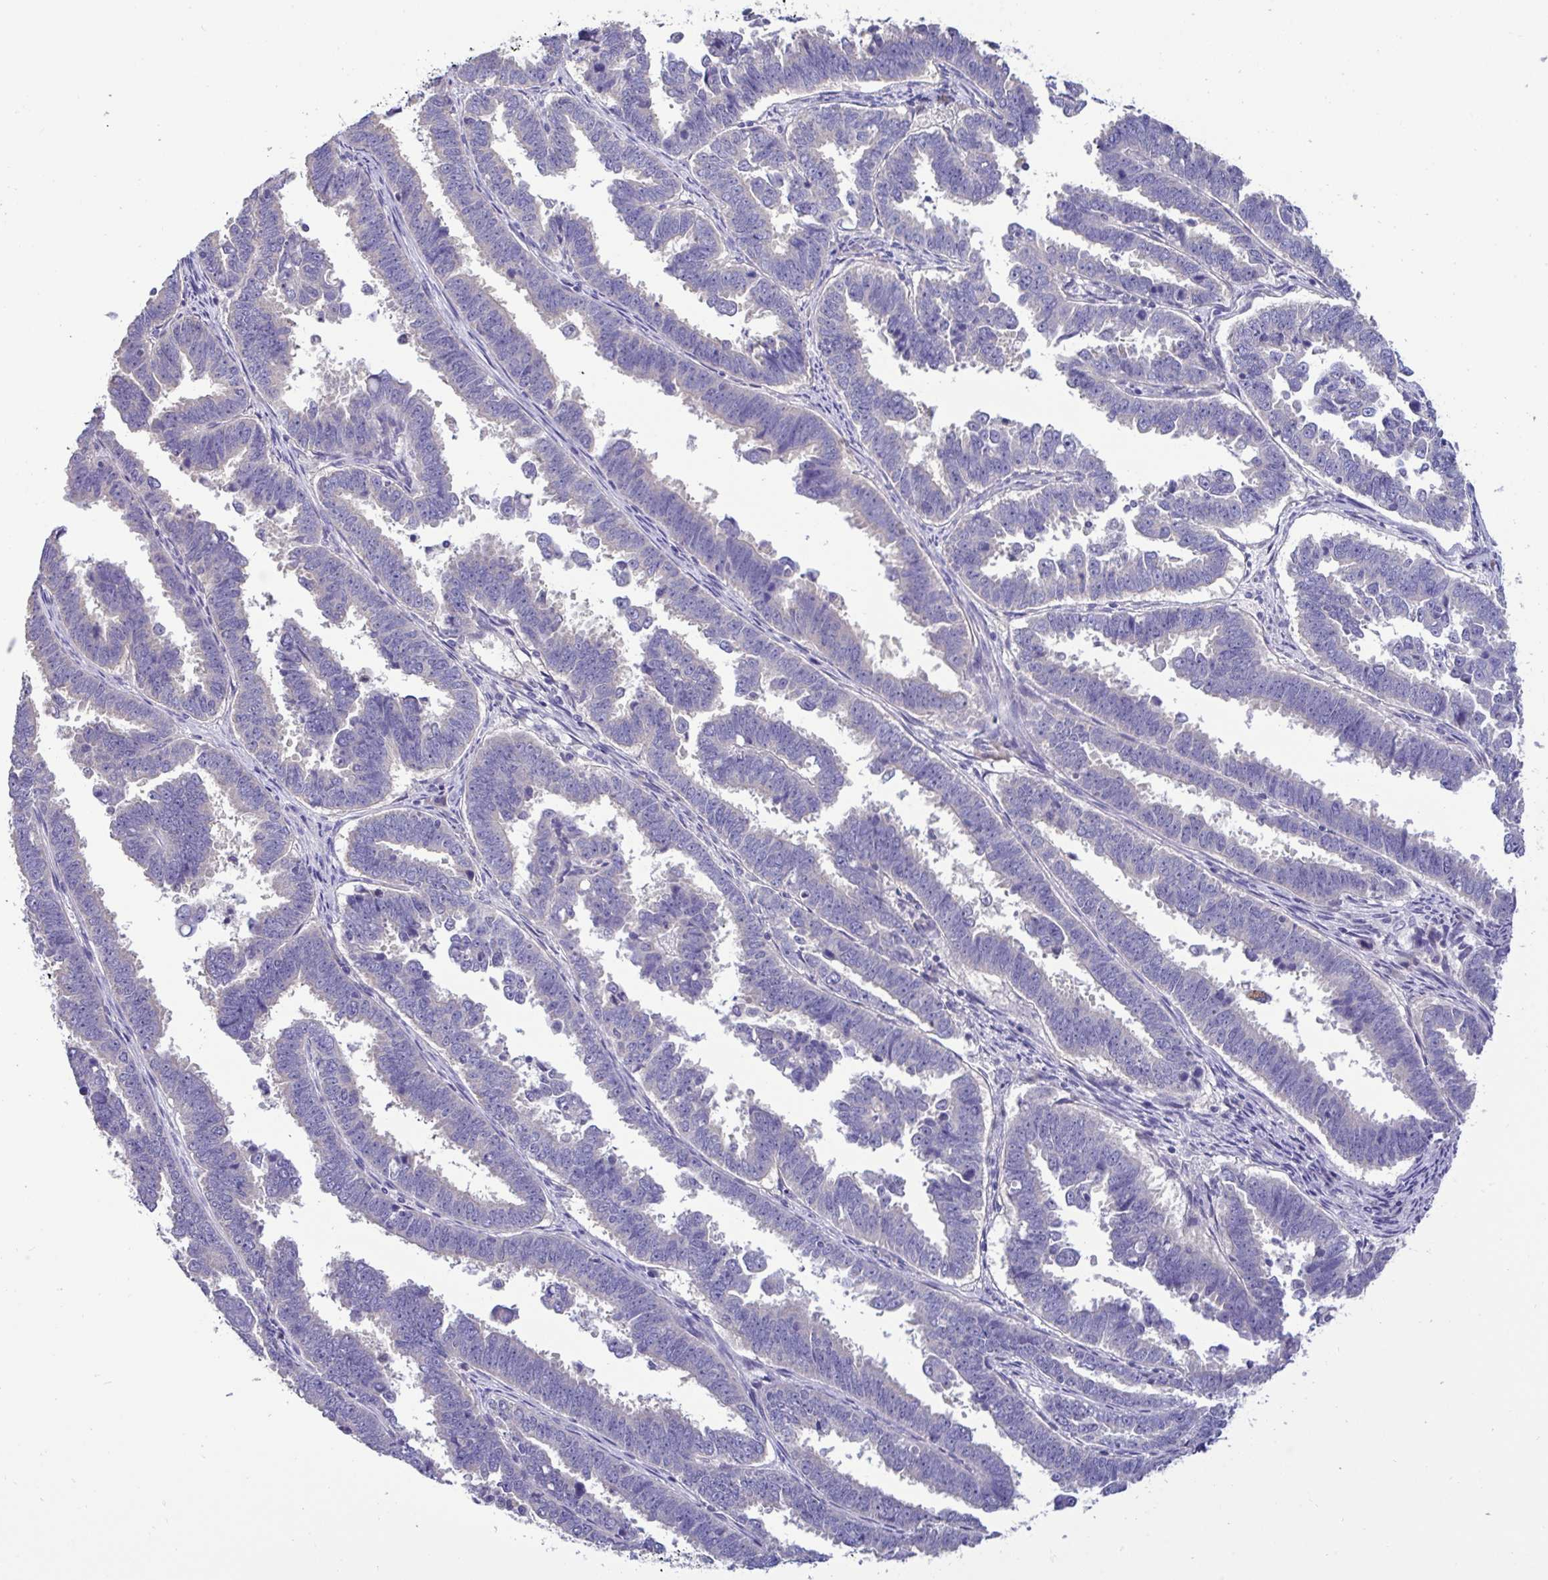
{"staining": {"intensity": "negative", "quantity": "none", "location": "none"}, "tissue": "endometrial cancer", "cell_type": "Tumor cells", "image_type": "cancer", "snomed": [{"axis": "morphology", "description": "Adenocarcinoma, NOS"}, {"axis": "topography", "description": "Endometrium"}], "caption": "Human adenocarcinoma (endometrial) stained for a protein using immunohistochemistry (IHC) demonstrates no positivity in tumor cells.", "gene": "ST8SIA2", "patient": {"sex": "female", "age": 75}}